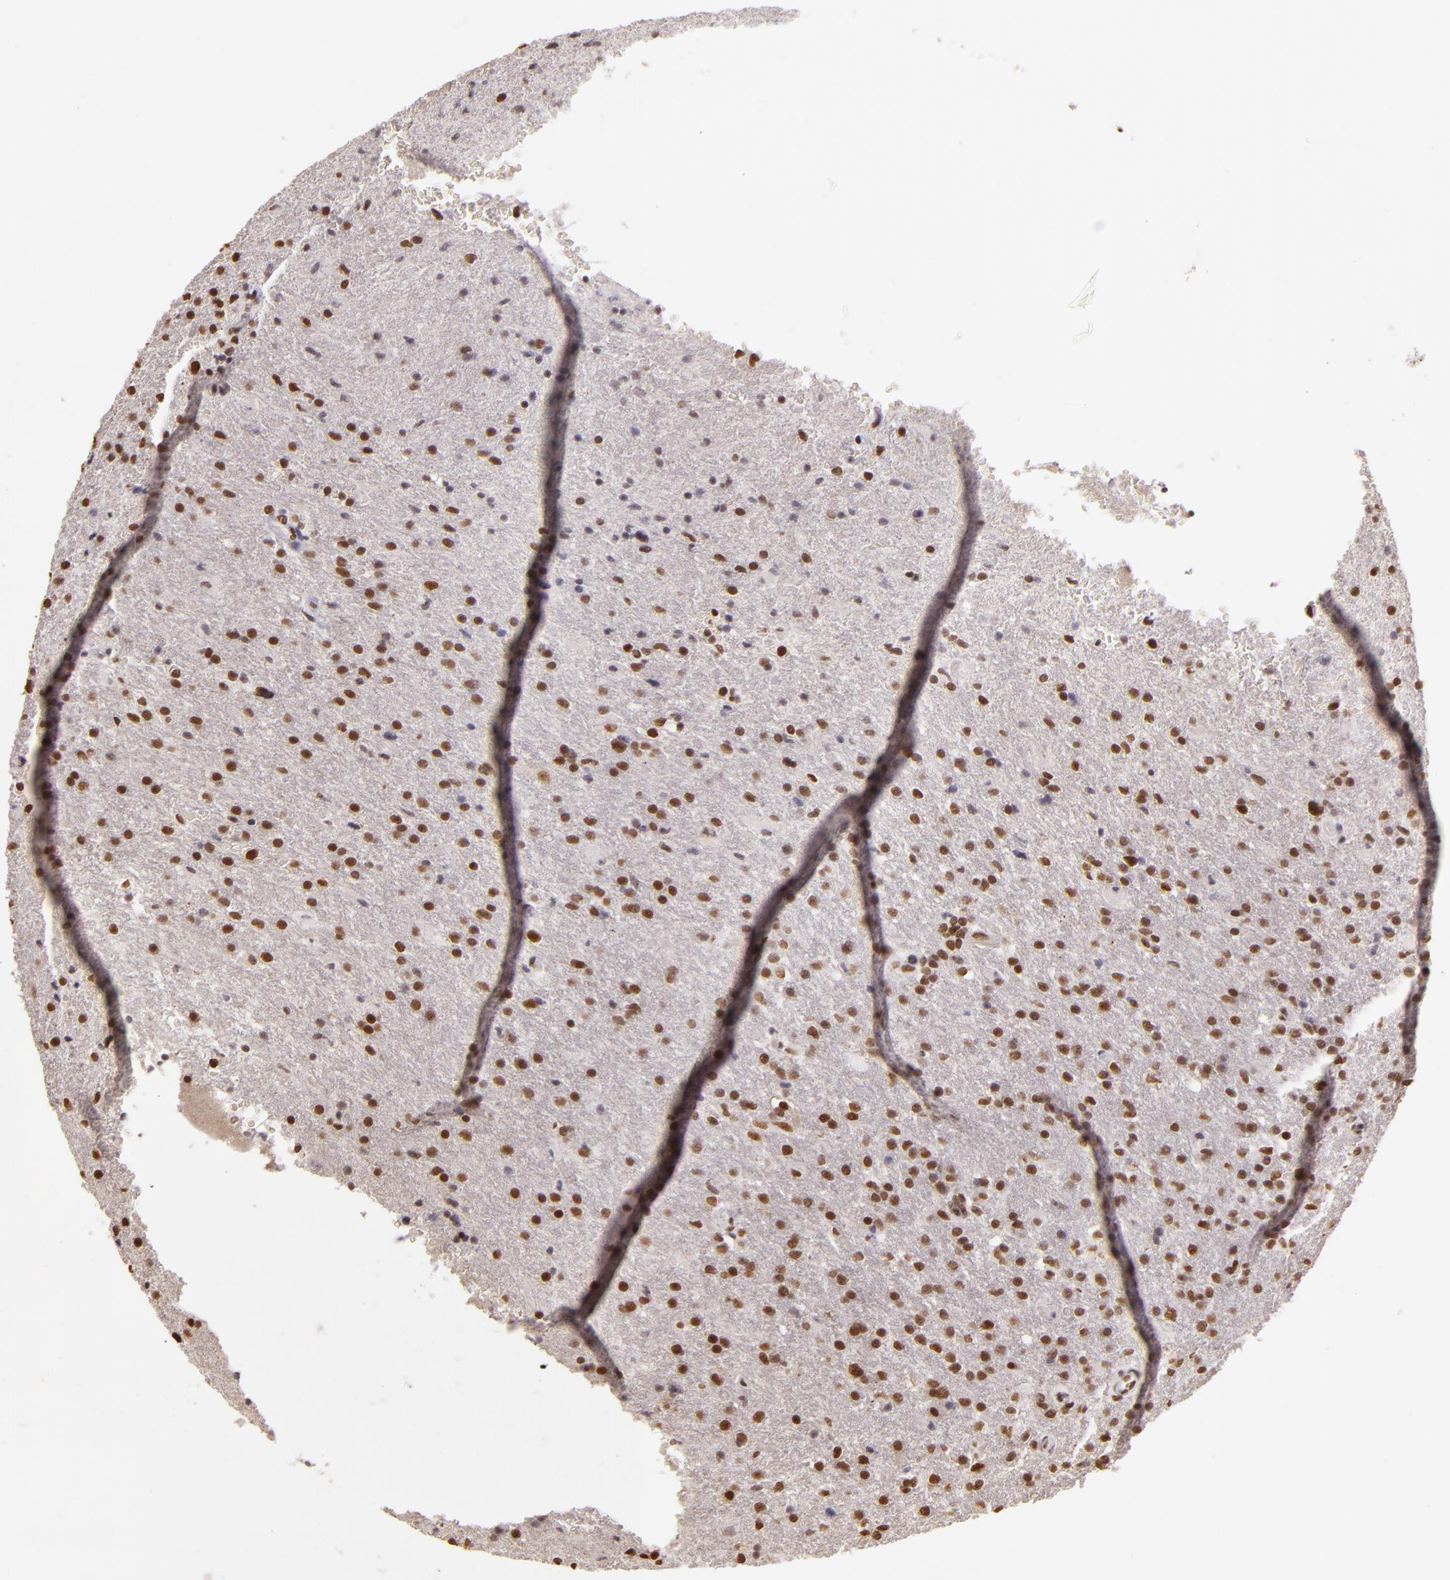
{"staining": {"intensity": "weak", "quantity": ">75%", "location": "nuclear"}, "tissue": "glioma", "cell_type": "Tumor cells", "image_type": "cancer", "snomed": [{"axis": "morphology", "description": "Glioma, malignant, High grade"}, {"axis": "topography", "description": "Brain"}], "caption": "Immunohistochemical staining of high-grade glioma (malignant) shows low levels of weak nuclear protein positivity in approximately >75% of tumor cells.", "gene": "PAPOLA", "patient": {"sex": "male", "age": 68}}